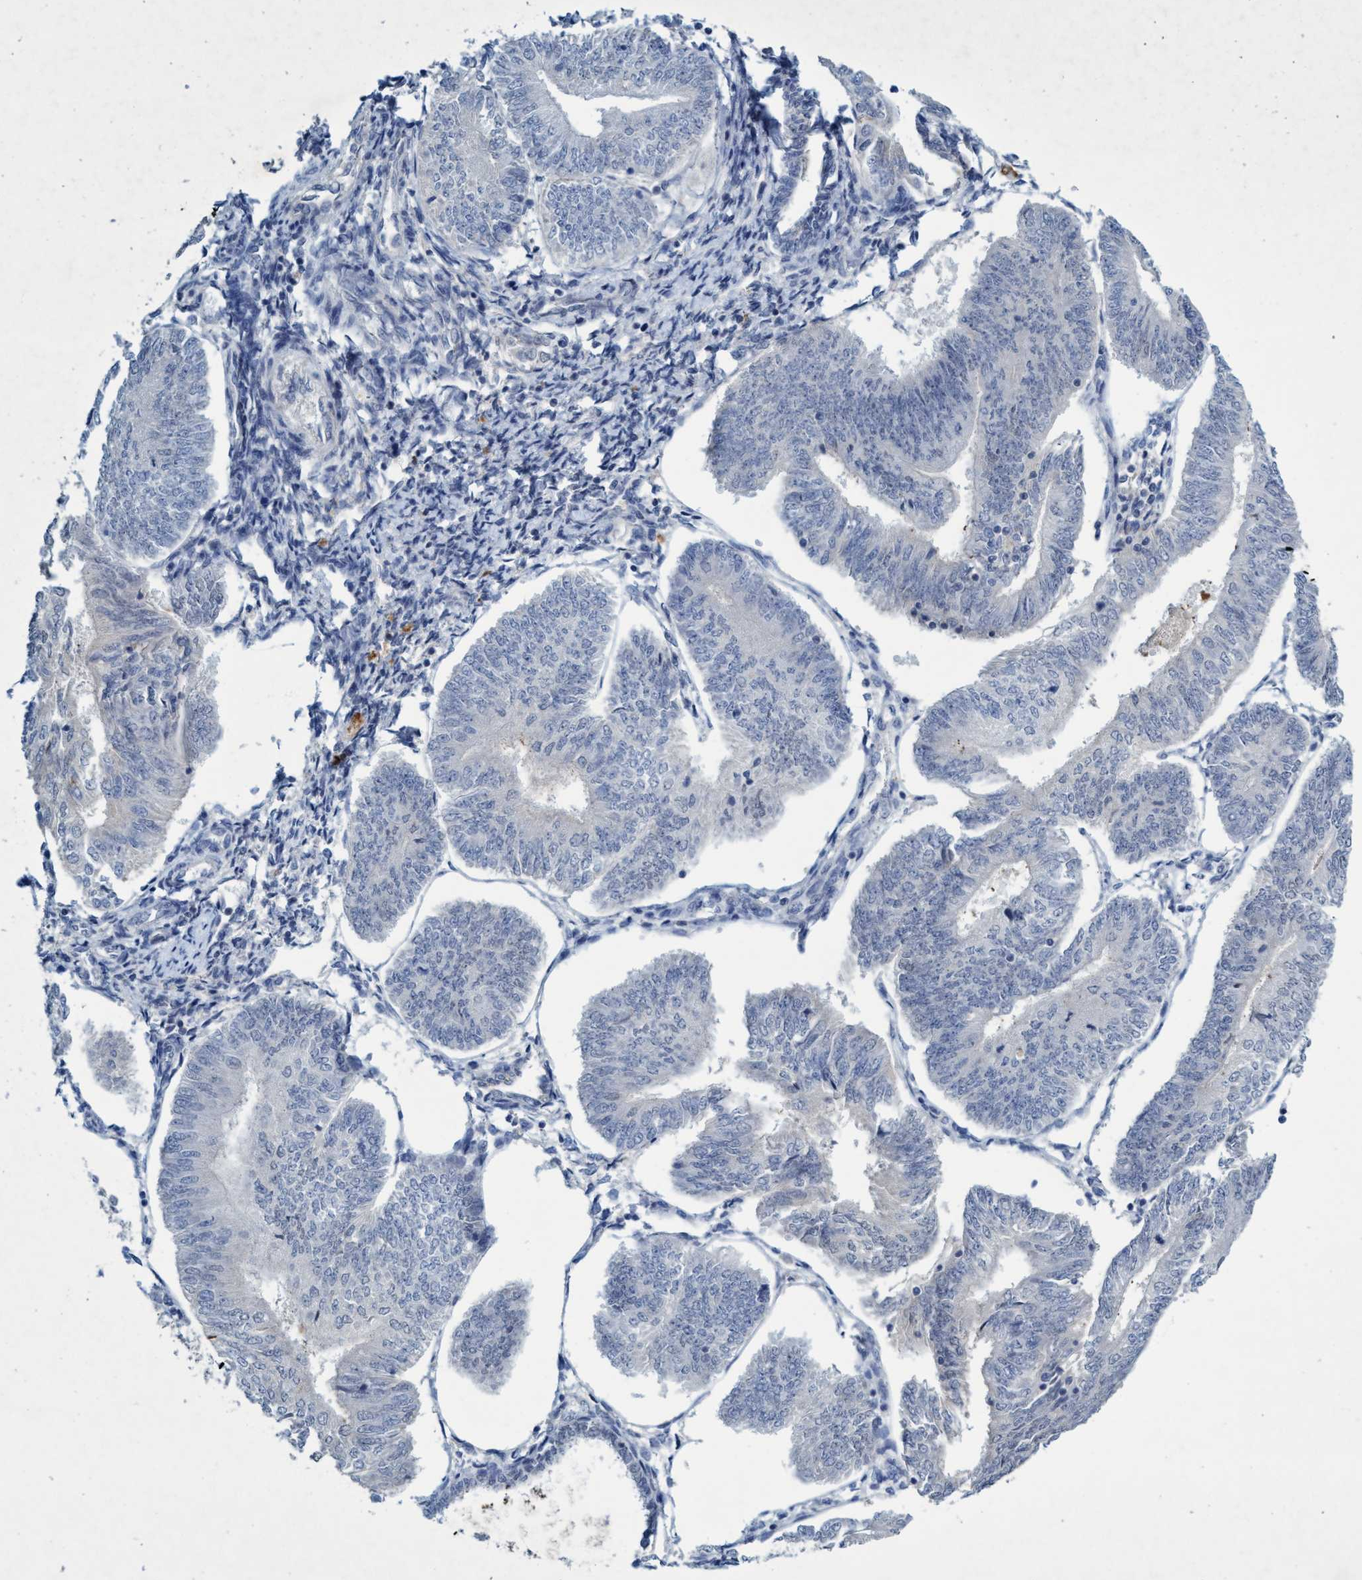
{"staining": {"intensity": "negative", "quantity": "none", "location": "none"}, "tissue": "endometrial cancer", "cell_type": "Tumor cells", "image_type": "cancer", "snomed": [{"axis": "morphology", "description": "Adenocarcinoma, NOS"}, {"axis": "topography", "description": "Endometrium"}], "caption": "Endometrial adenocarcinoma was stained to show a protein in brown. There is no significant expression in tumor cells.", "gene": "RNF208", "patient": {"sex": "female", "age": 58}}